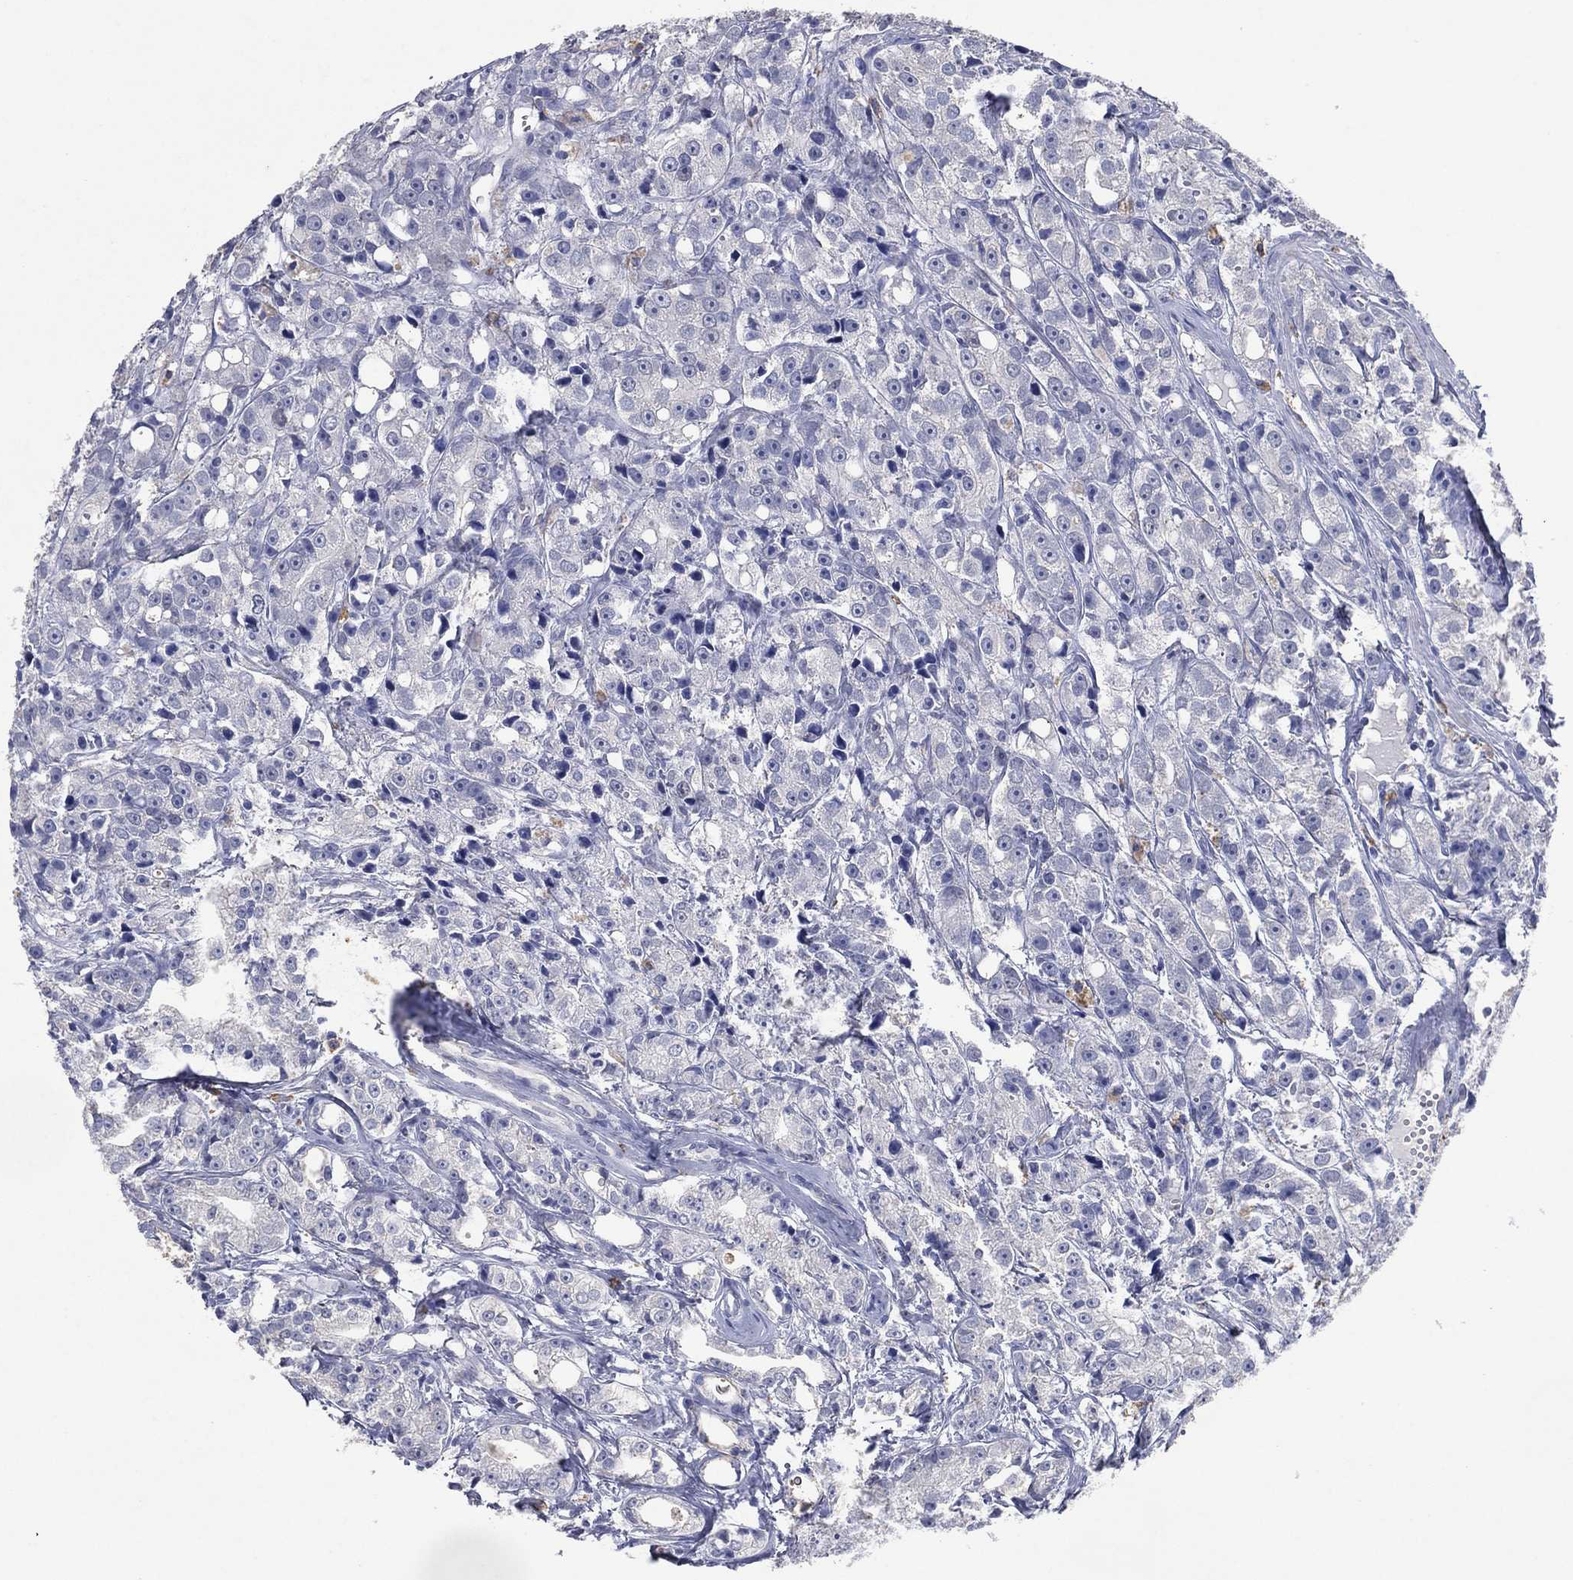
{"staining": {"intensity": "negative", "quantity": "none", "location": "none"}, "tissue": "prostate cancer", "cell_type": "Tumor cells", "image_type": "cancer", "snomed": [{"axis": "morphology", "description": "Adenocarcinoma, Medium grade"}, {"axis": "topography", "description": "Prostate"}], "caption": "This is a micrograph of immunohistochemistry (IHC) staining of adenocarcinoma (medium-grade) (prostate), which shows no positivity in tumor cells. Nuclei are stained in blue.", "gene": "FSCN2", "patient": {"sex": "male", "age": 74}}